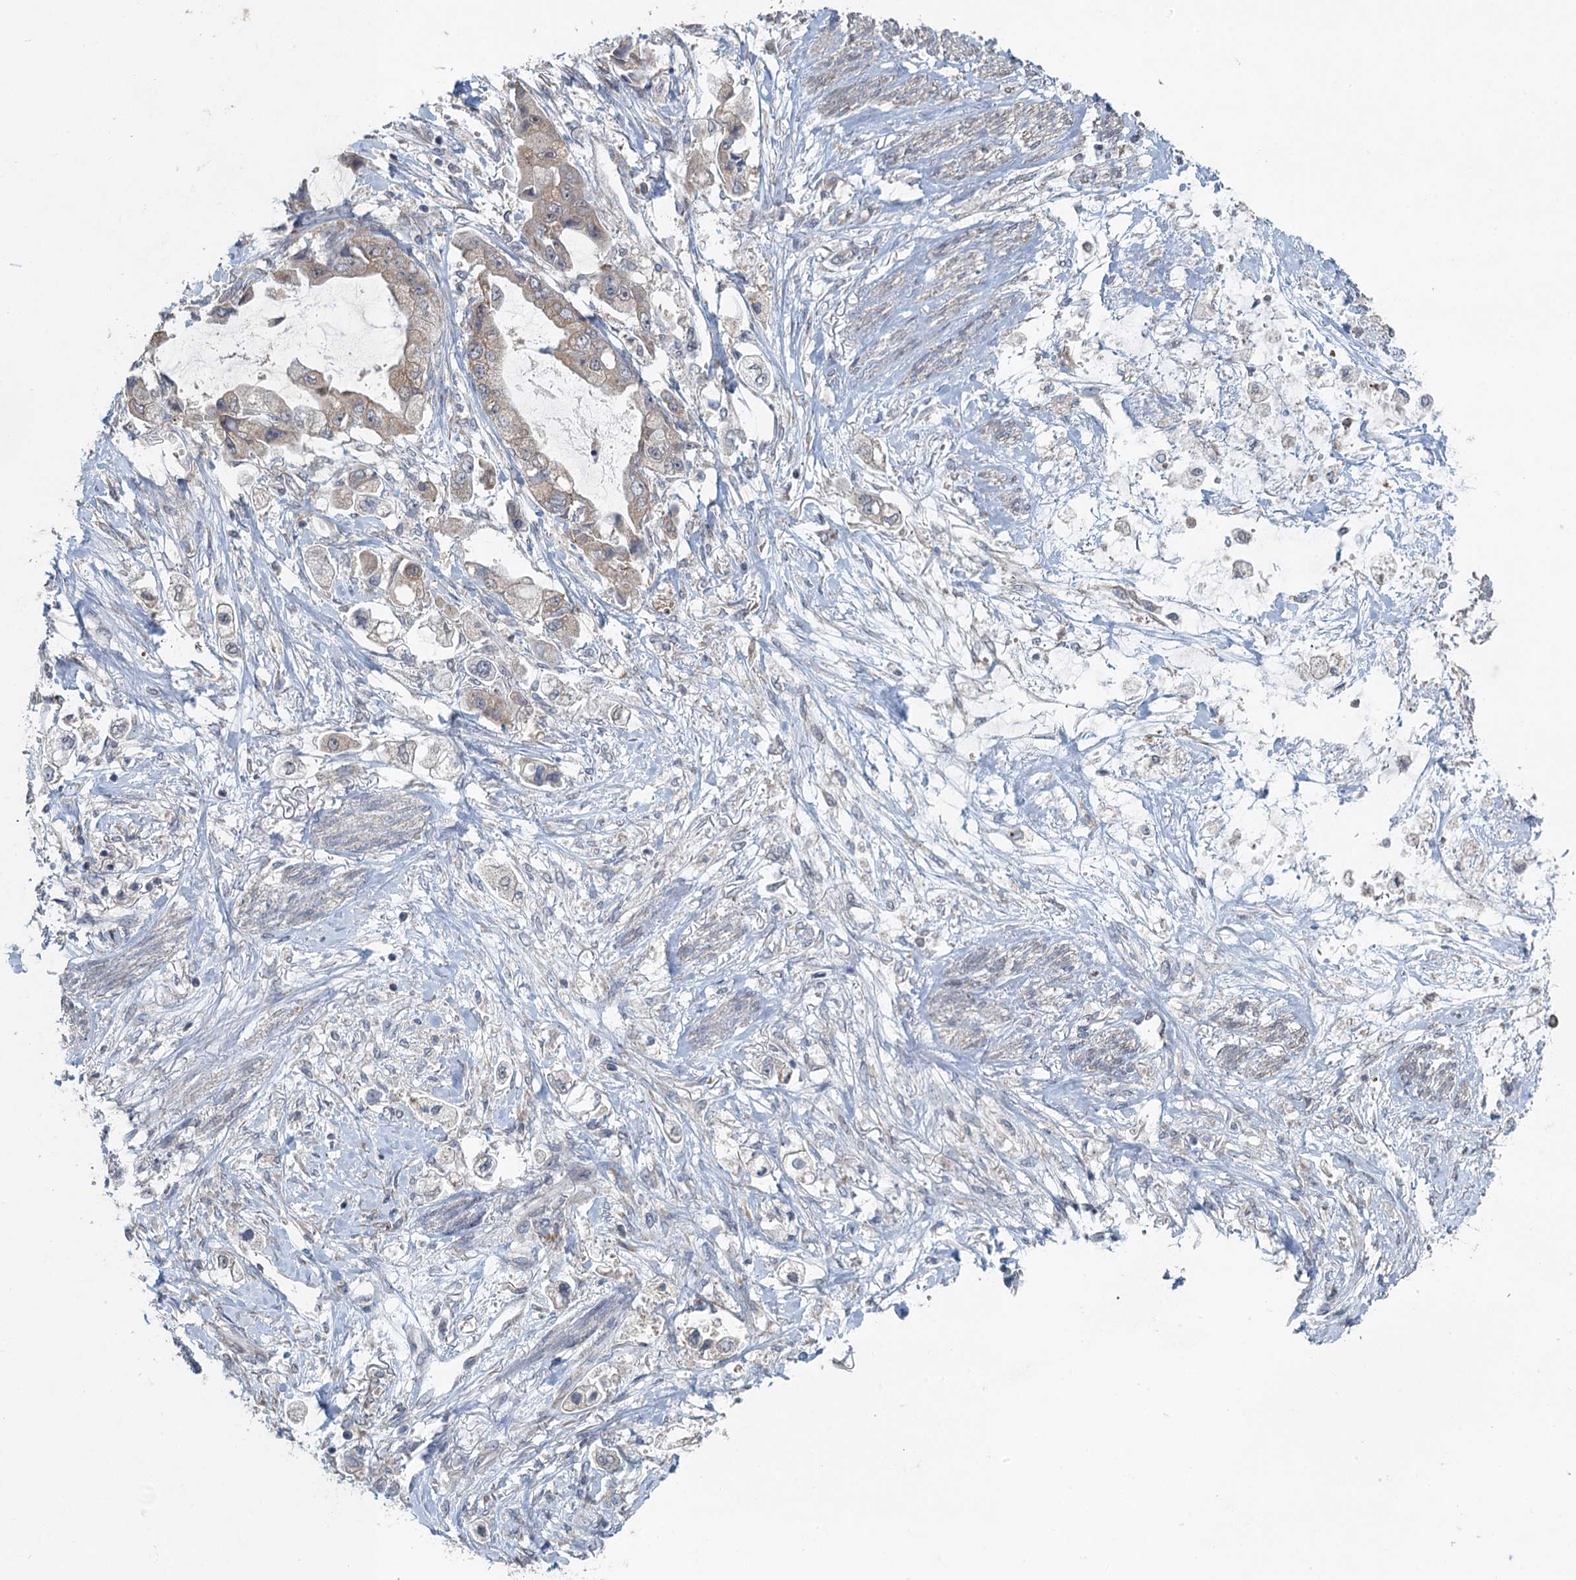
{"staining": {"intensity": "weak", "quantity": "25%-75%", "location": "cytoplasmic/membranous"}, "tissue": "stomach cancer", "cell_type": "Tumor cells", "image_type": "cancer", "snomed": [{"axis": "morphology", "description": "Adenocarcinoma, NOS"}, {"axis": "topography", "description": "Stomach"}], "caption": "Stomach cancer stained with DAB immunohistochemistry (IHC) reveals low levels of weak cytoplasmic/membranous expression in approximately 25%-75% of tumor cells. The staining was performed using DAB to visualize the protein expression in brown, while the nuclei were stained in blue with hematoxylin (Magnification: 20x).", "gene": "TEX35", "patient": {"sex": "male", "age": 62}}